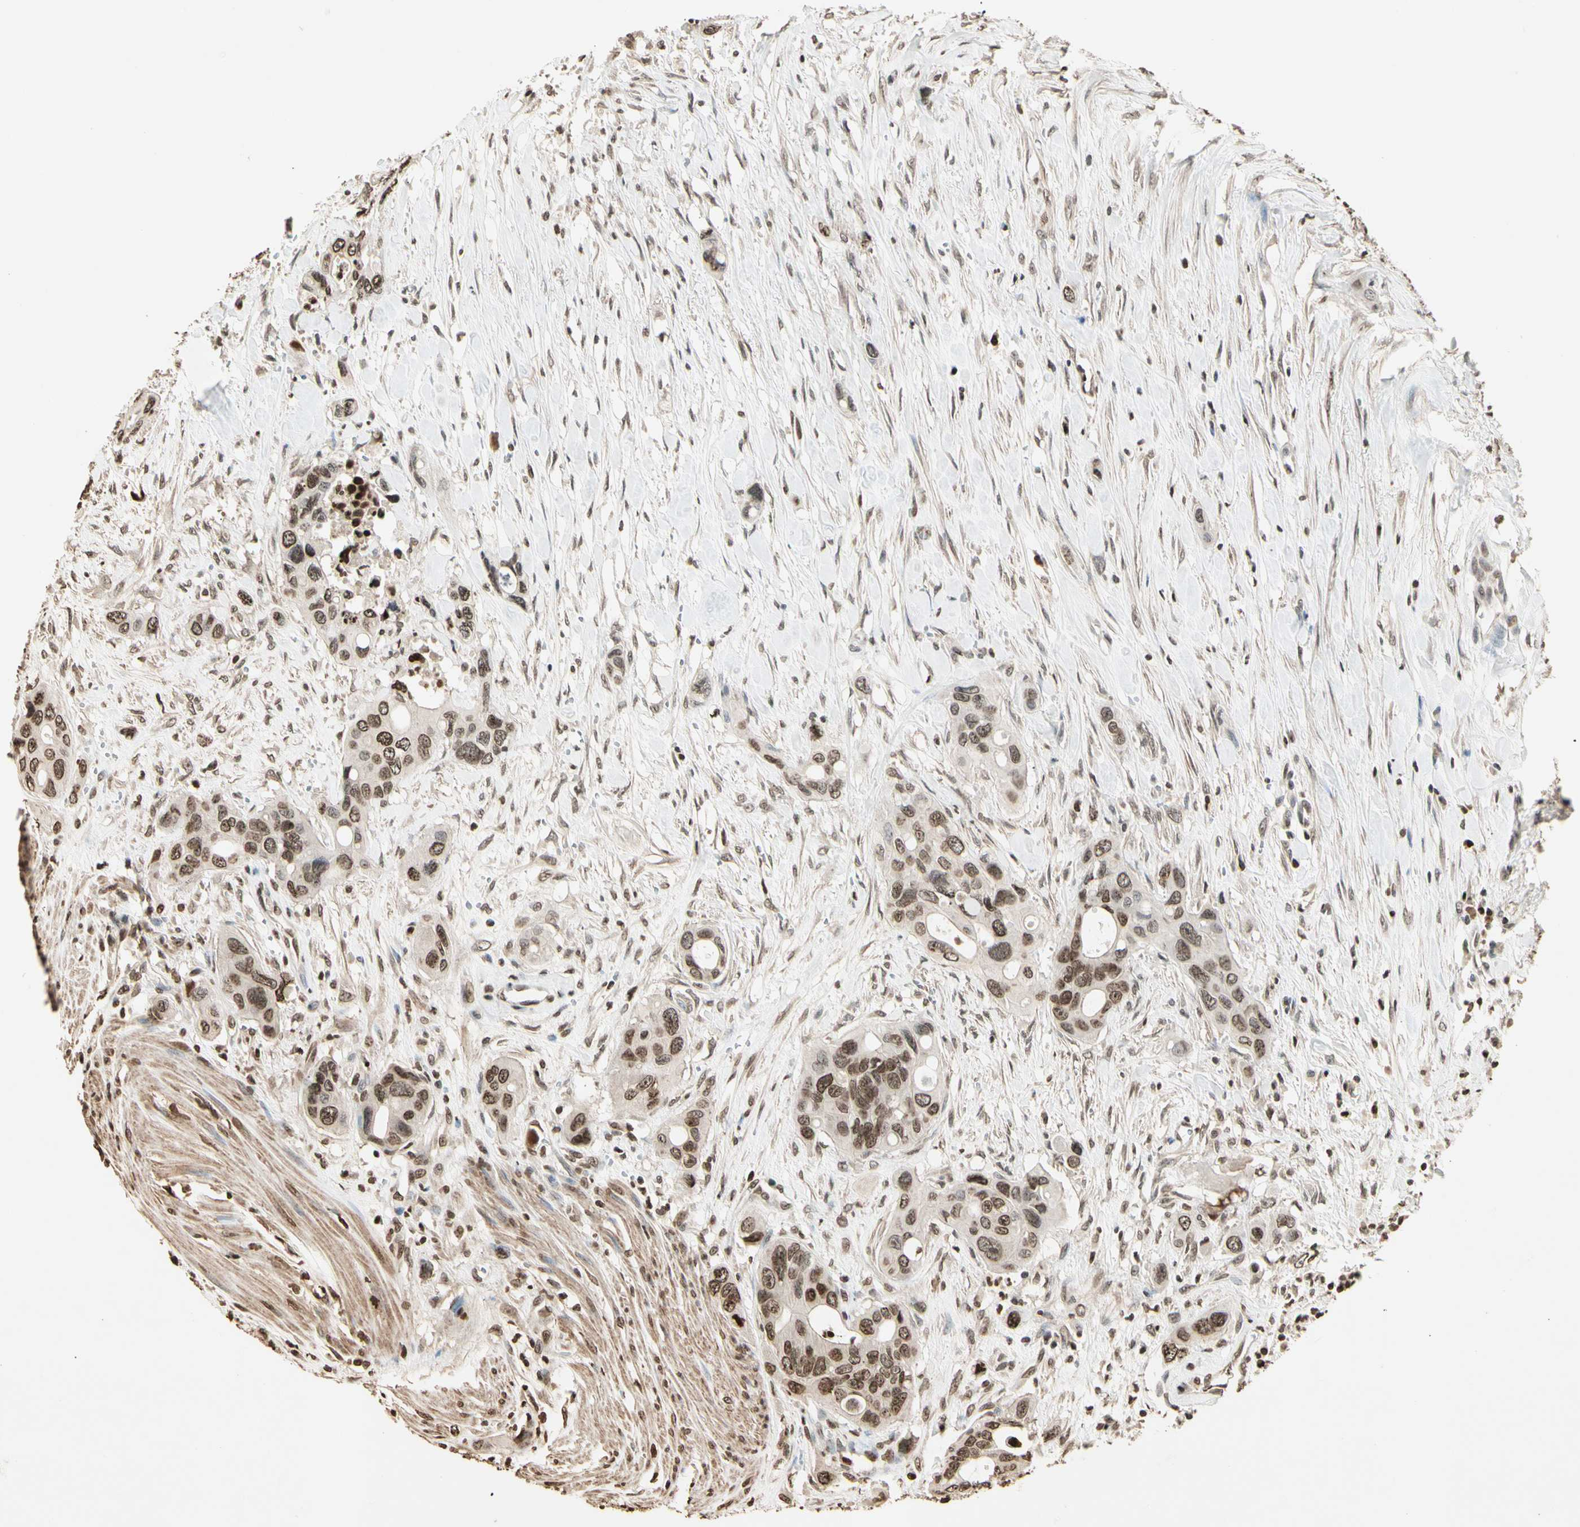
{"staining": {"intensity": "moderate", "quantity": "25%-75%", "location": "nuclear"}, "tissue": "colorectal cancer", "cell_type": "Tumor cells", "image_type": "cancer", "snomed": [{"axis": "morphology", "description": "Adenocarcinoma, NOS"}, {"axis": "topography", "description": "Colon"}], "caption": "Colorectal cancer stained for a protein shows moderate nuclear positivity in tumor cells.", "gene": "TOP1", "patient": {"sex": "female", "age": 57}}